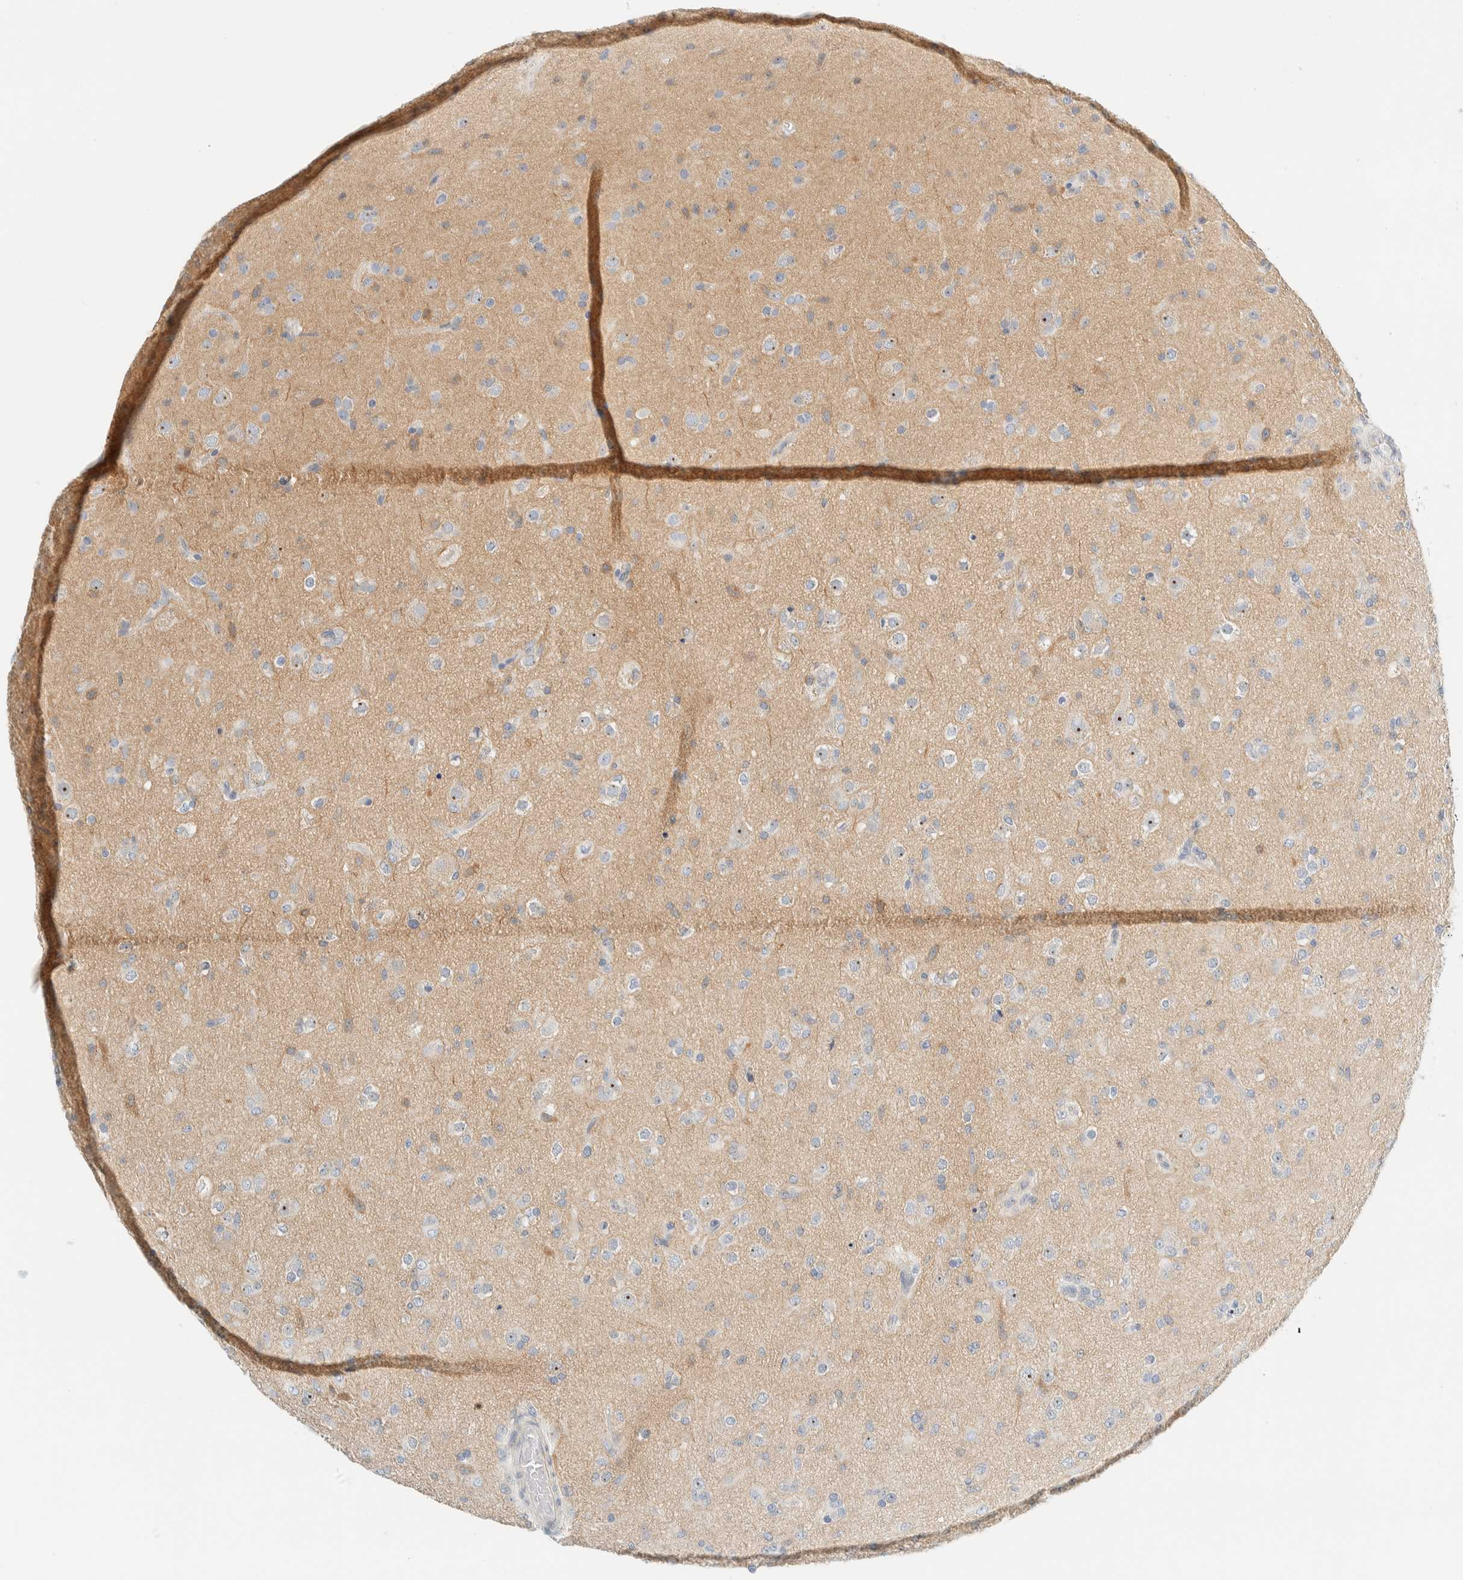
{"staining": {"intensity": "negative", "quantity": "none", "location": "none"}, "tissue": "glioma", "cell_type": "Tumor cells", "image_type": "cancer", "snomed": [{"axis": "morphology", "description": "Glioma, malignant, Low grade"}, {"axis": "topography", "description": "Brain"}], "caption": "Protein analysis of glioma shows no significant expression in tumor cells.", "gene": "NDE1", "patient": {"sex": "male", "age": 65}}